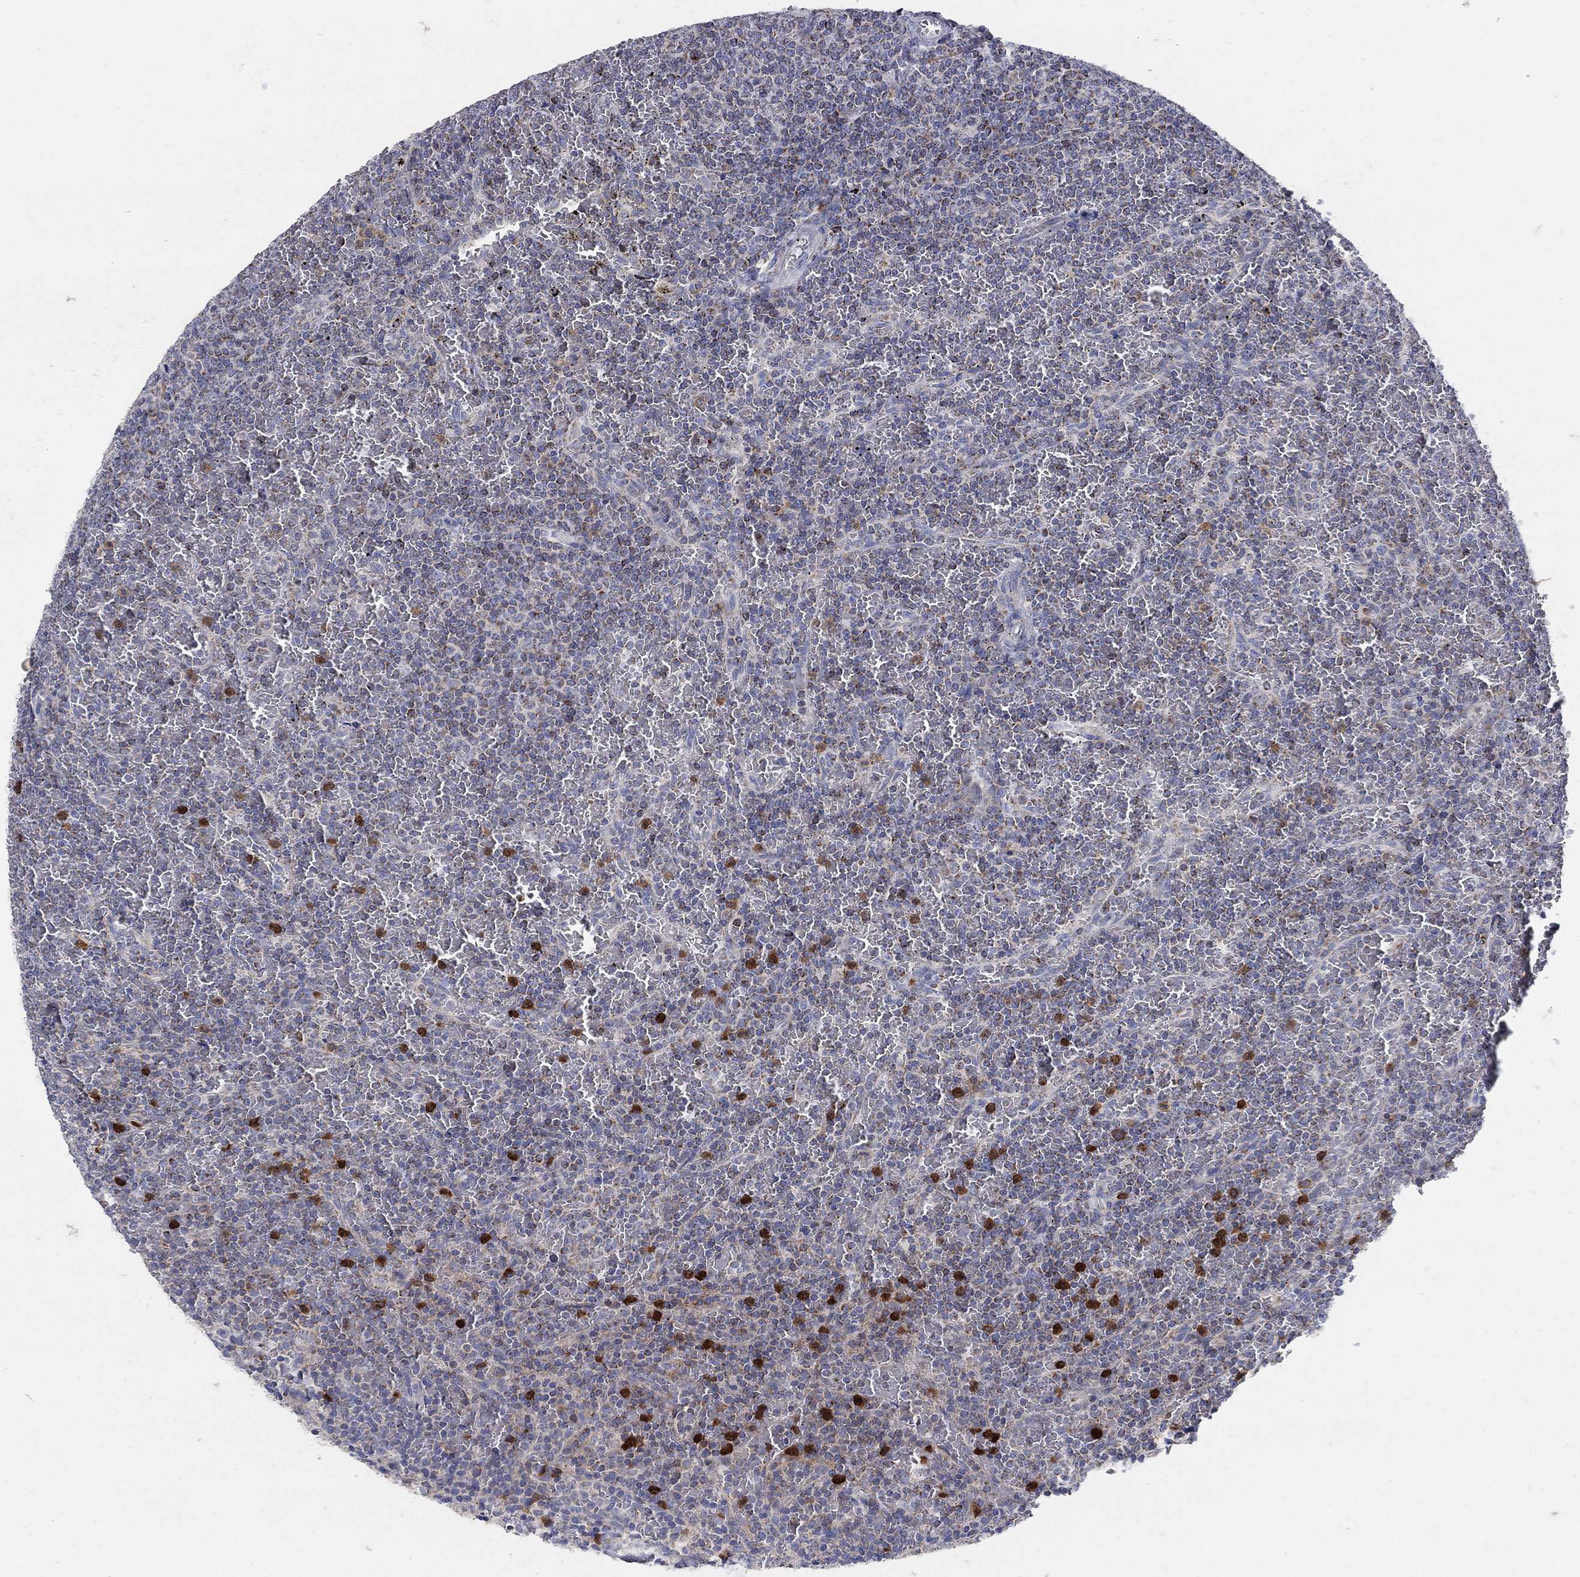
{"staining": {"intensity": "weak", "quantity": "25%-75%", "location": "cytoplasmic/membranous"}, "tissue": "lymphoma", "cell_type": "Tumor cells", "image_type": "cancer", "snomed": [{"axis": "morphology", "description": "Malignant lymphoma, non-Hodgkin's type, Low grade"}, {"axis": "topography", "description": "Spleen"}], "caption": "Immunohistochemistry of human malignant lymphoma, non-Hodgkin's type (low-grade) demonstrates low levels of weak cytoplasmic/membranous expression in approximately 25%-75% of tumor cells.", "gene": "HMX2", "patient": {"sex": "female", "age": 77}}